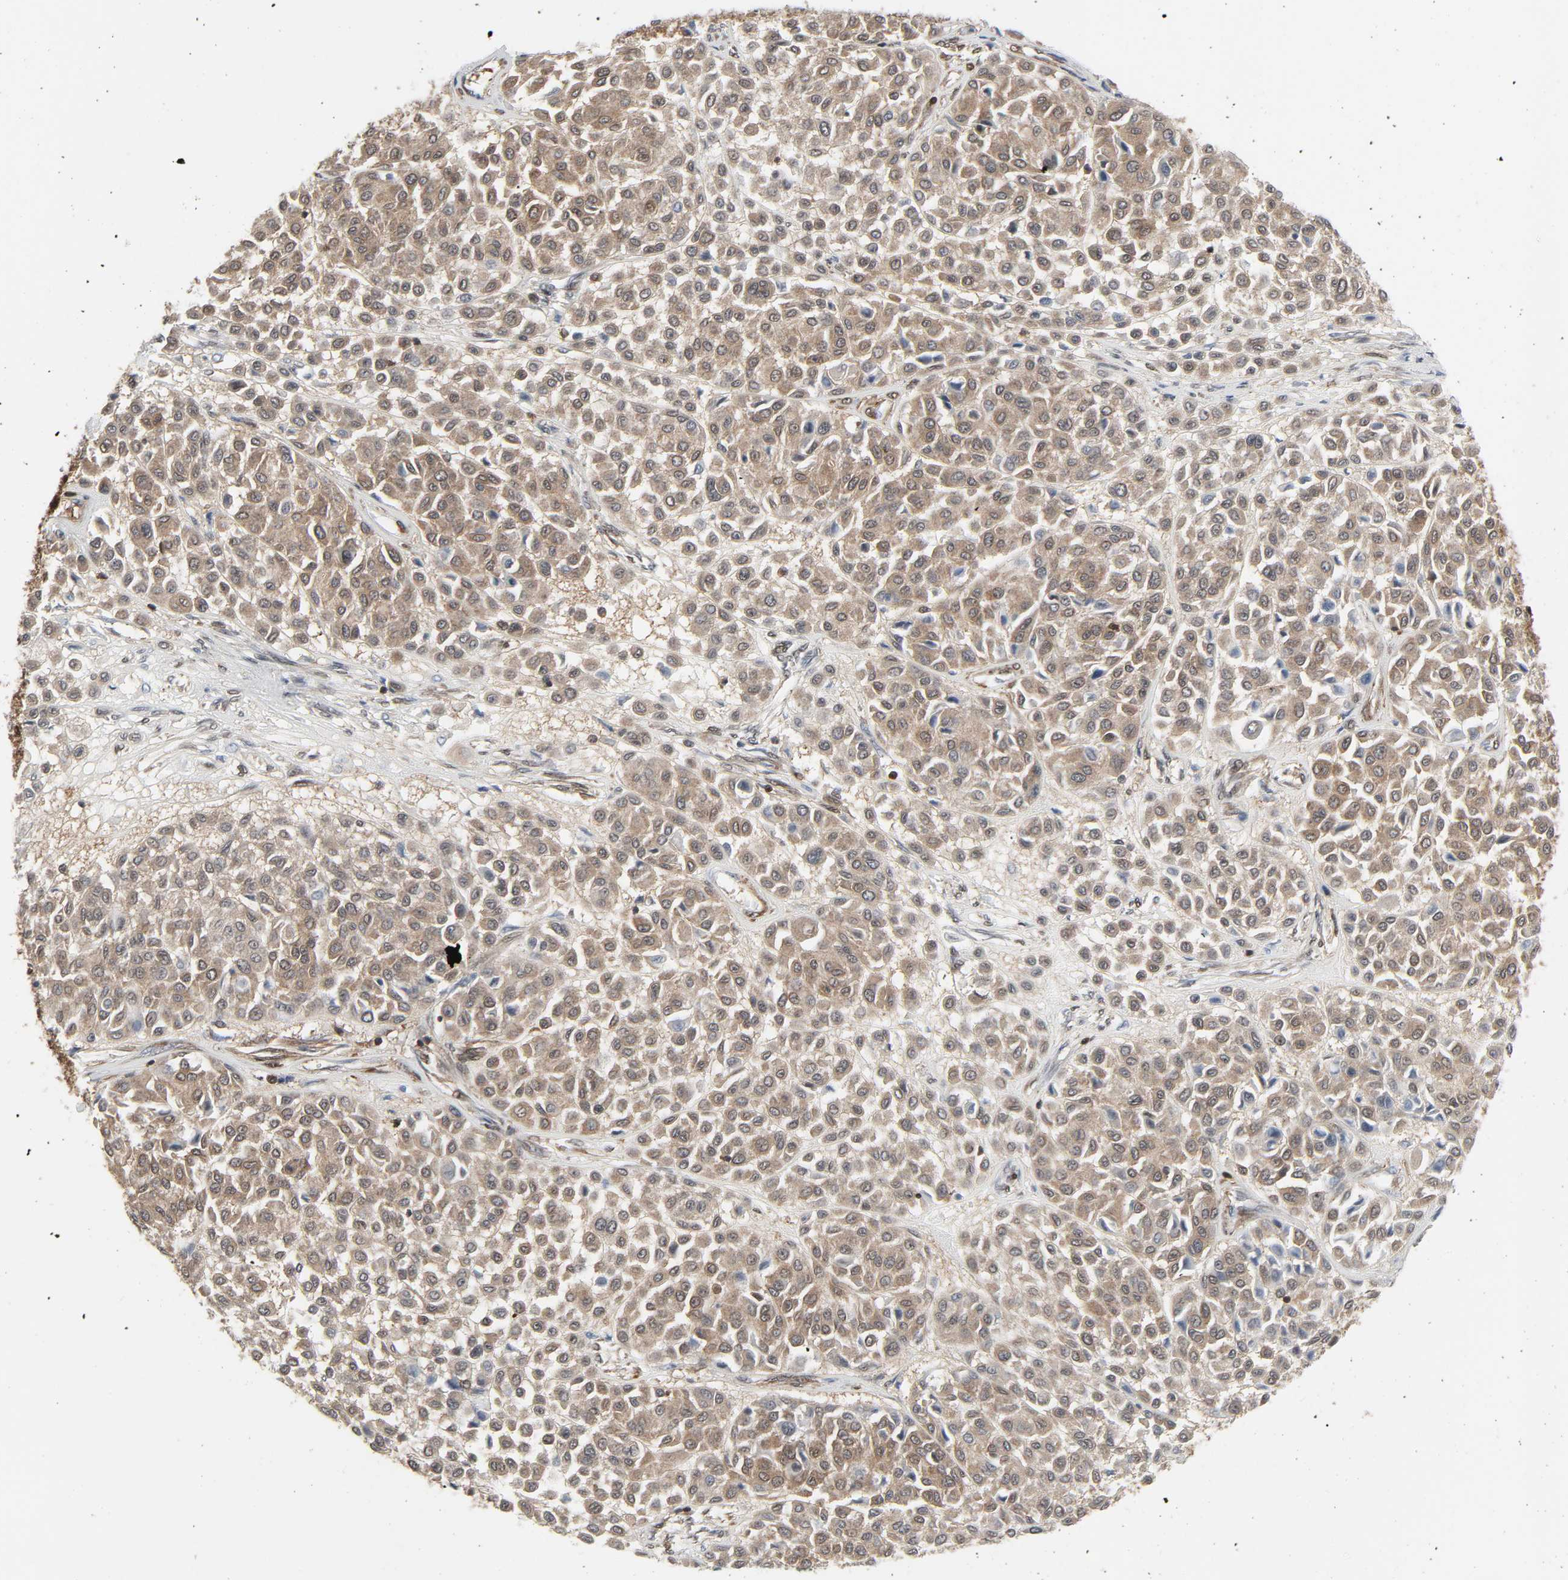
{"staining": {"intensity": "weak", "quantity": ">75%", "location": "cytoplasmic/membranous,nuclear"}, "tissue": "melanoma", "cell_type": "Tumor cells", "image_type": "cancer", "snomed": [{"axis": "morphology", "description": "Malignant melanoma, Metastatic site"}, {"axis": "topography", "description": "Soft tissue"}], "caption": "Human malignant melanoma (metastatic site) stained with a brown dye exhibits weak cytoplasmic/membranous and nuclear positive positivity in approximately >75% of tumor cells.", "gene": "GSK3A", "patient": {"sex": "male", "age": 41}}